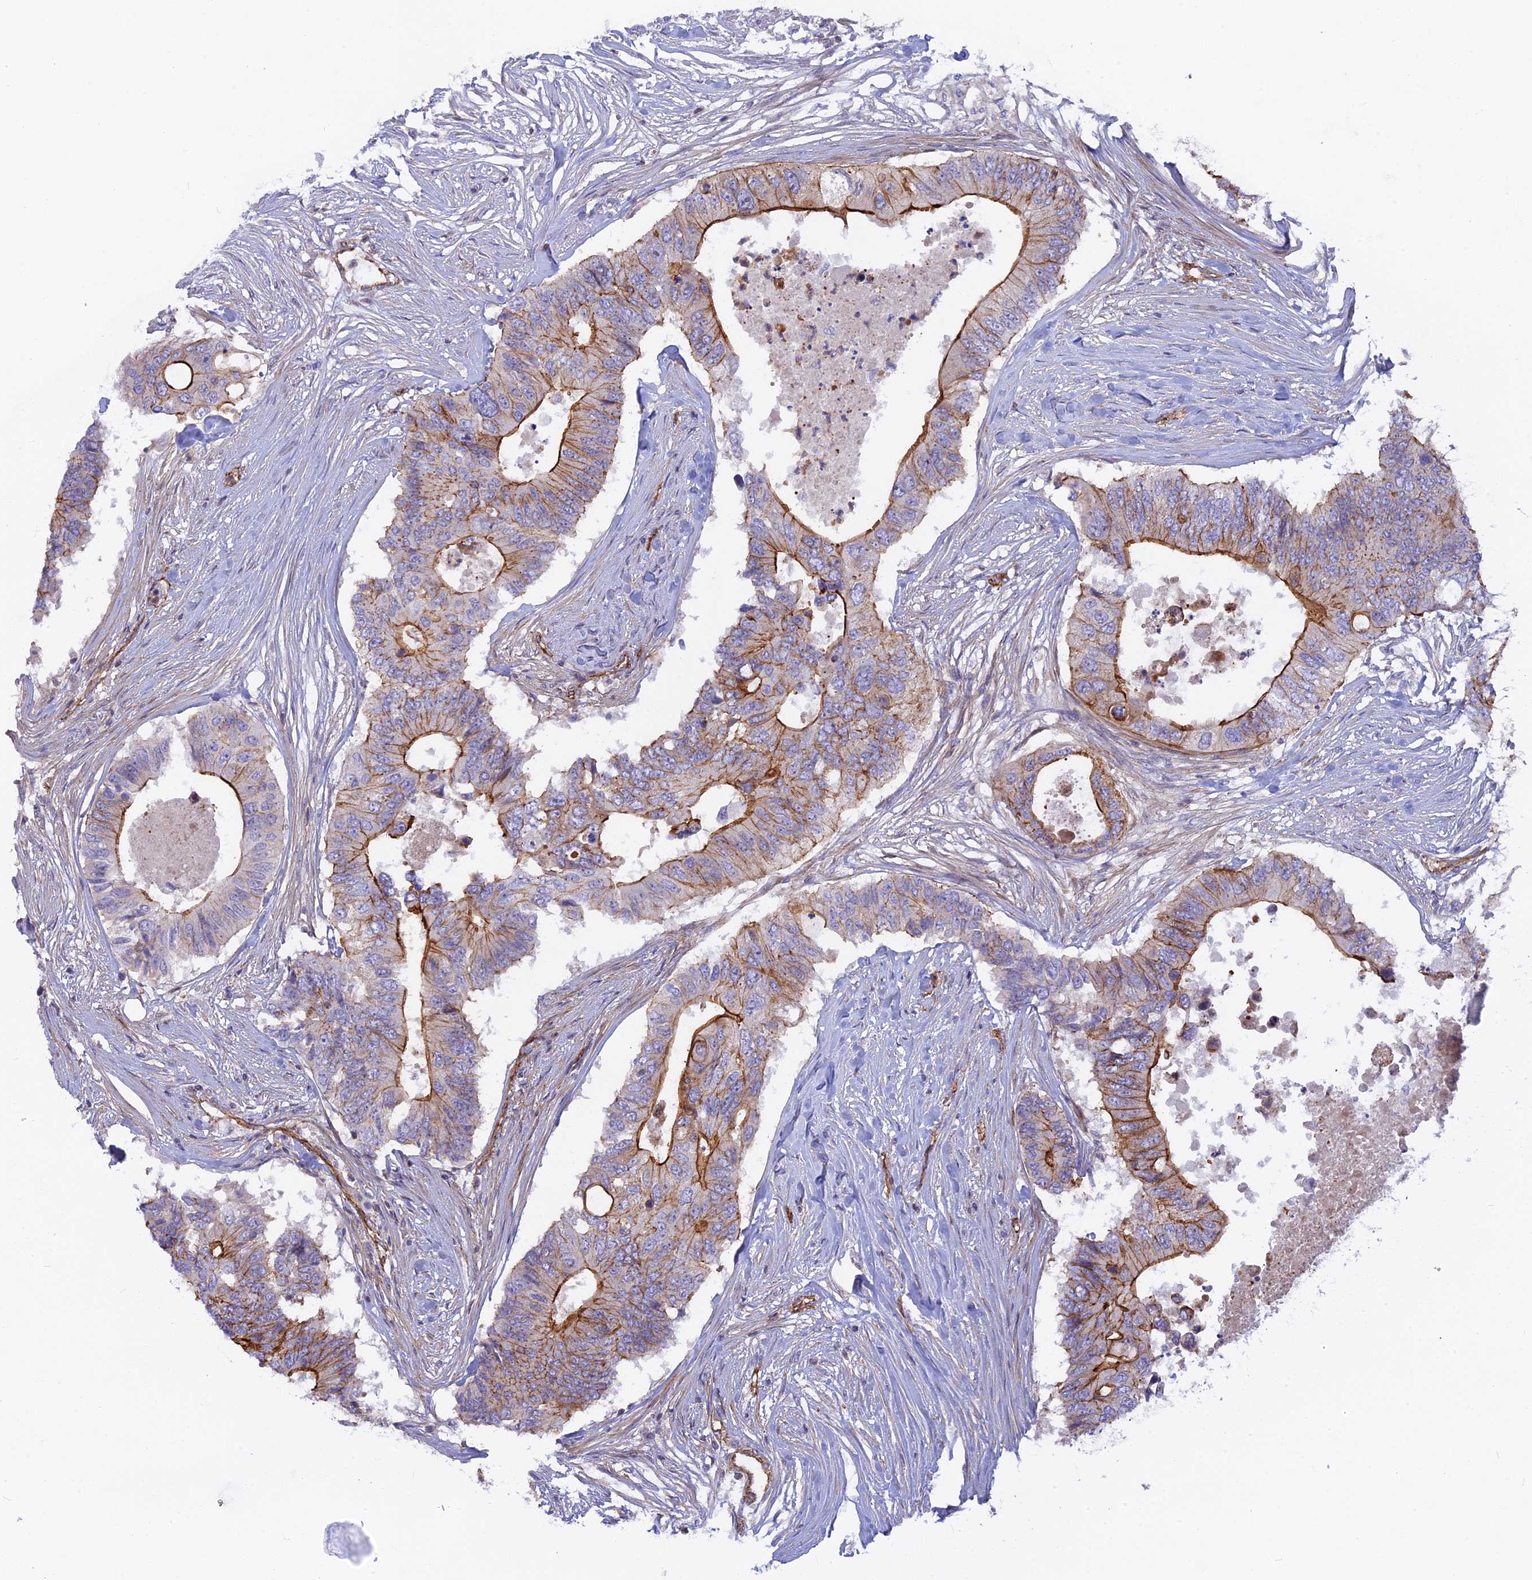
{"staining": {"intensity": "strong", "quantity": ">75%", "location": "cytoplasmic/membranous"}, "tissue": "colorectal cancer", "cell_type": "Tumor cells", "image_type": "cancer", "snomed": [{"axis": "morphology", "description": "Adenocarcinoma, NOS"}, {"axis": "topography", "description": "Colon"}], "caption": "Protein expression by immunohistochemistry (IHC) demonstrates strong cytoplasmic/membranous staining in about >75% of tumor cells in colorectal cancer (adenocarcinoma).", "gene": "CNBD2", "patient": {"sex": "male", "age": 71}}